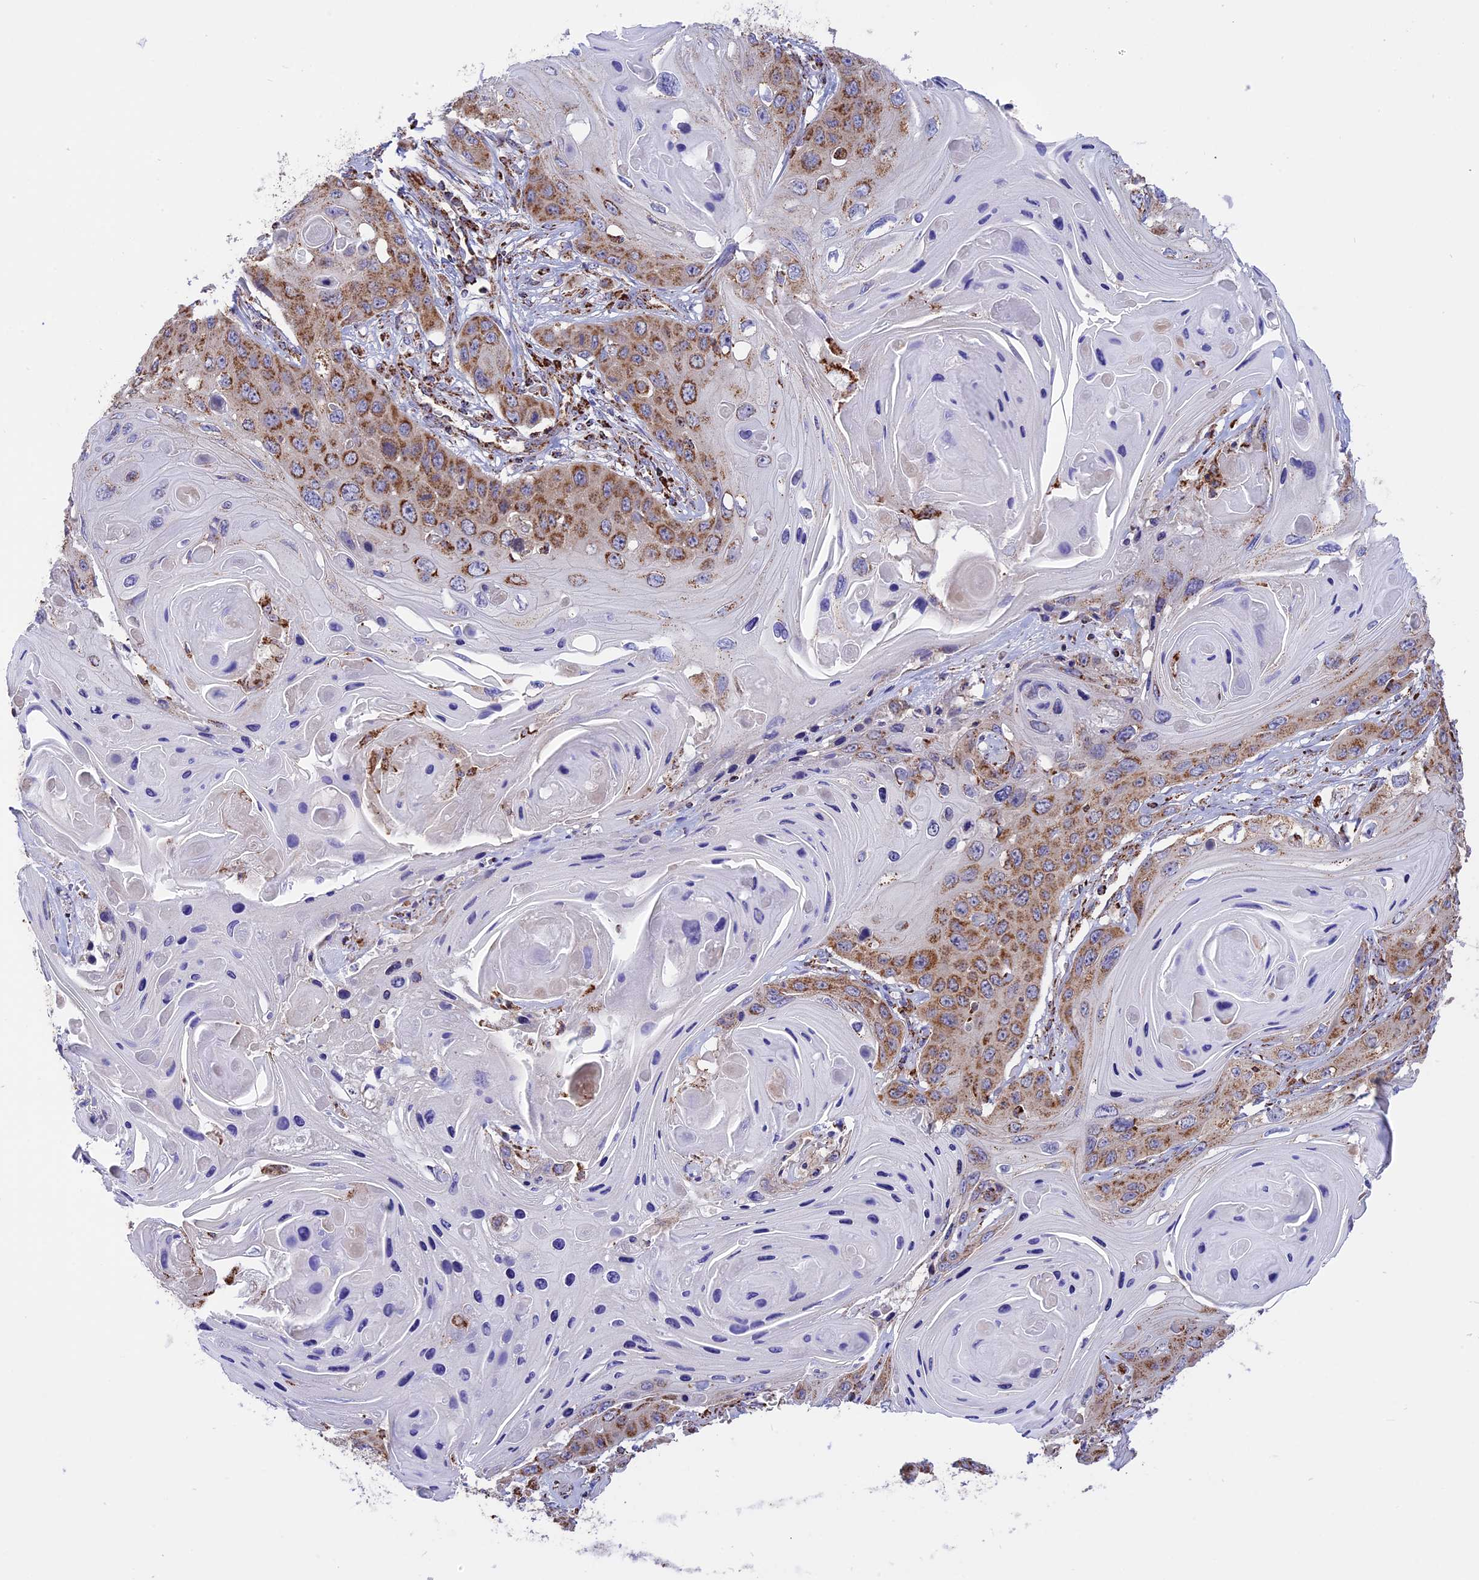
{"staining": {"intensity": "moderate", "quantity": ">75%", "location": "cytoplasmic/membranous"}, "tissue": "skin cancer", "cell_type": "Tumor cells", "image_type": "cancer", "snomed": [{"axis": "morphology", "description": "Squamous cell carcinoma, NOS"}, {"axis": "topography", "description": "Skin"}], "caption": "Human skin cancer stained with a protein marker shows moderate staining in tumor cells.", "gene": "TTC4", "patient": {"sex": "male", "age": 55}}